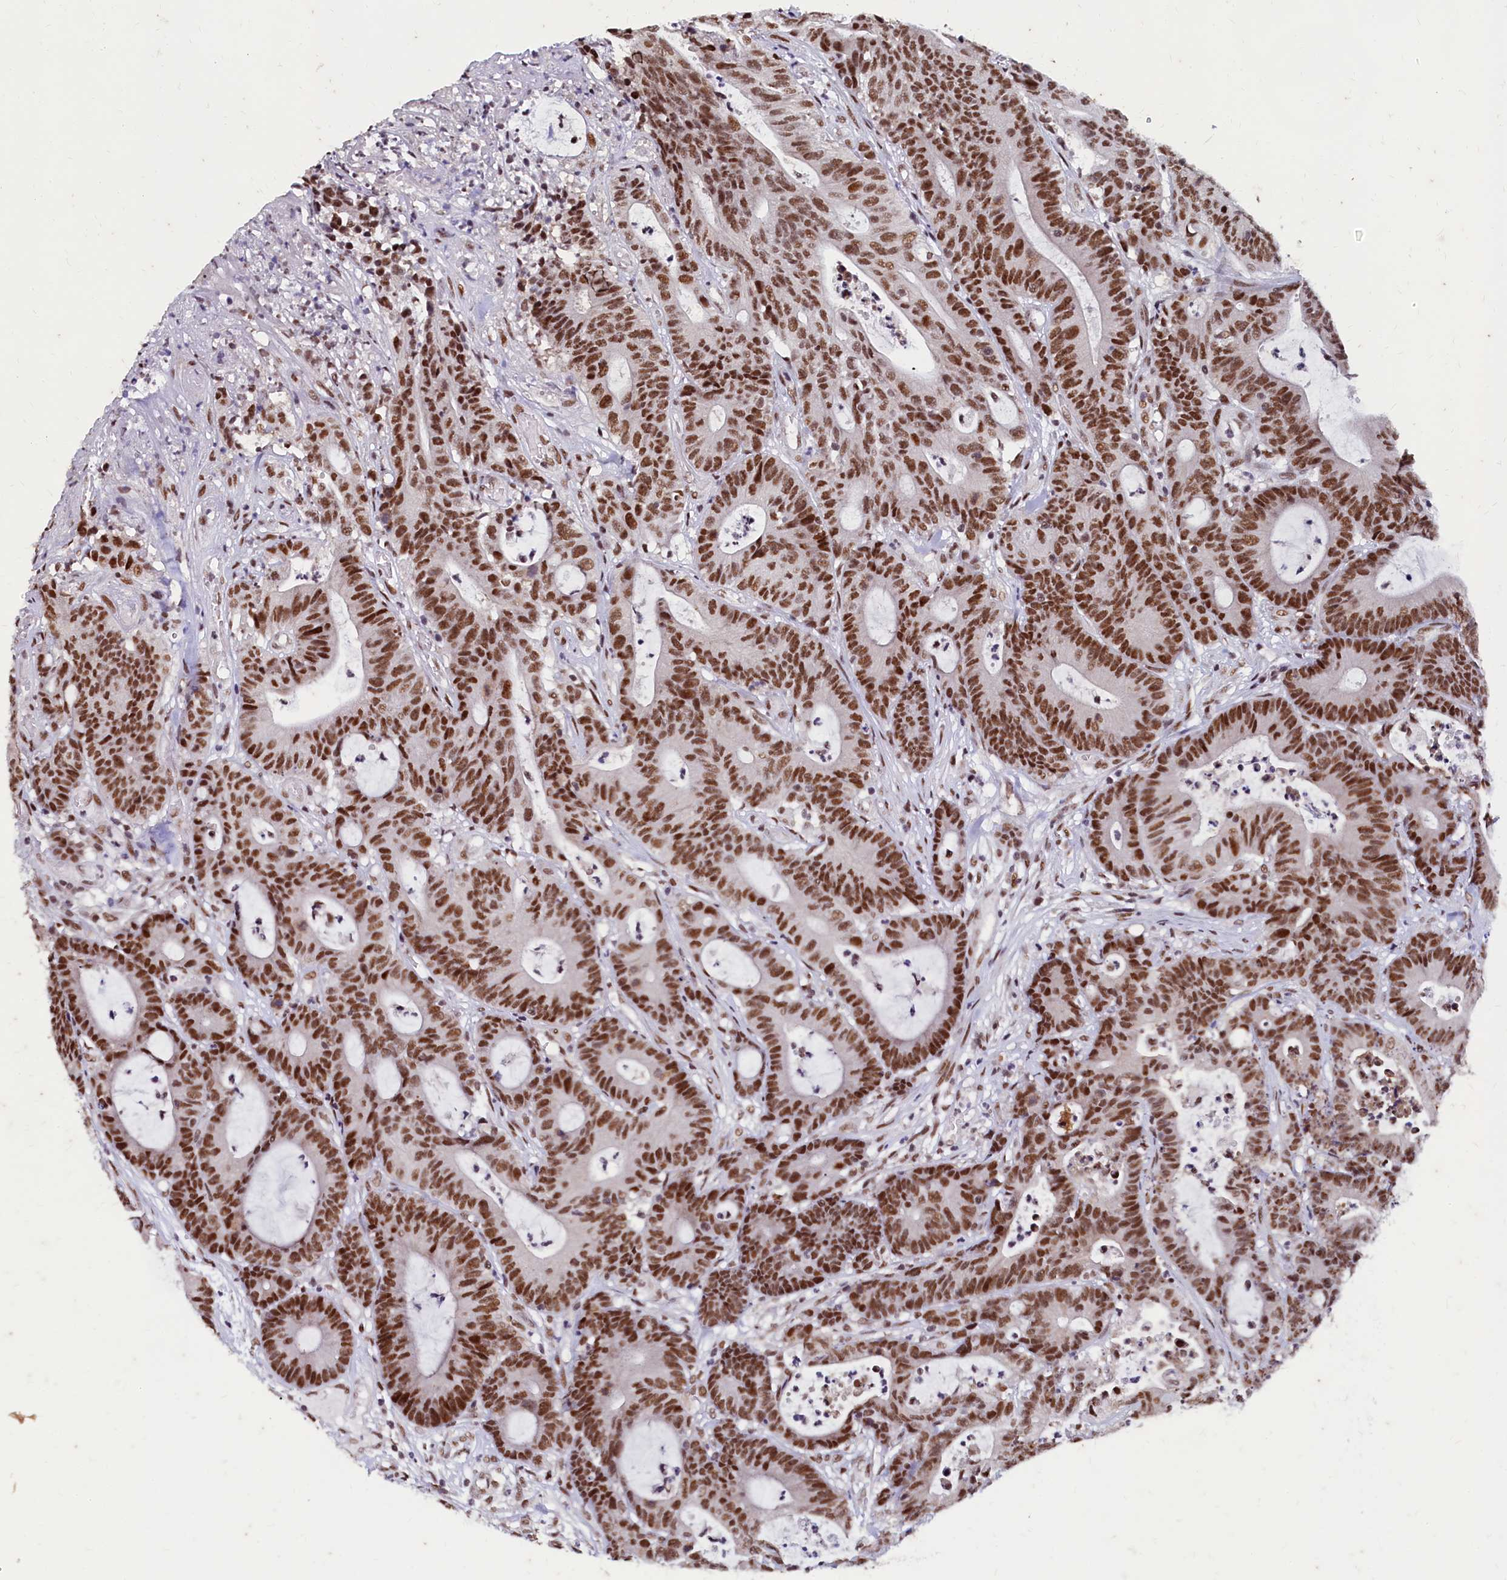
{"staining": {"intensity": "moderate", "quantity": ">75%", "location": "nuclear"}, "tissue": "colorectal cancer", "cell_type": "Tumor cells", "image_type": "cancer", "snomed": [{"axis": "morphology", "description": "Adenocarcinoma, NOS"}, {"axis": "topography", "description": "Colon"}], "caption": "Immunohistochemistry (IHC) of human colorectal adenocarcinoma reveals medium levels of moderate nuclear expression in approximately >75% of tumor cells. (Stains: DAB (3,3'-diaminobenzidine) in brown, nuclei in blue, Microscopy: brightfield microscopy at high magnification).", "gene": "CPSF7", "patient": {"sex": "female", "age": 84}}